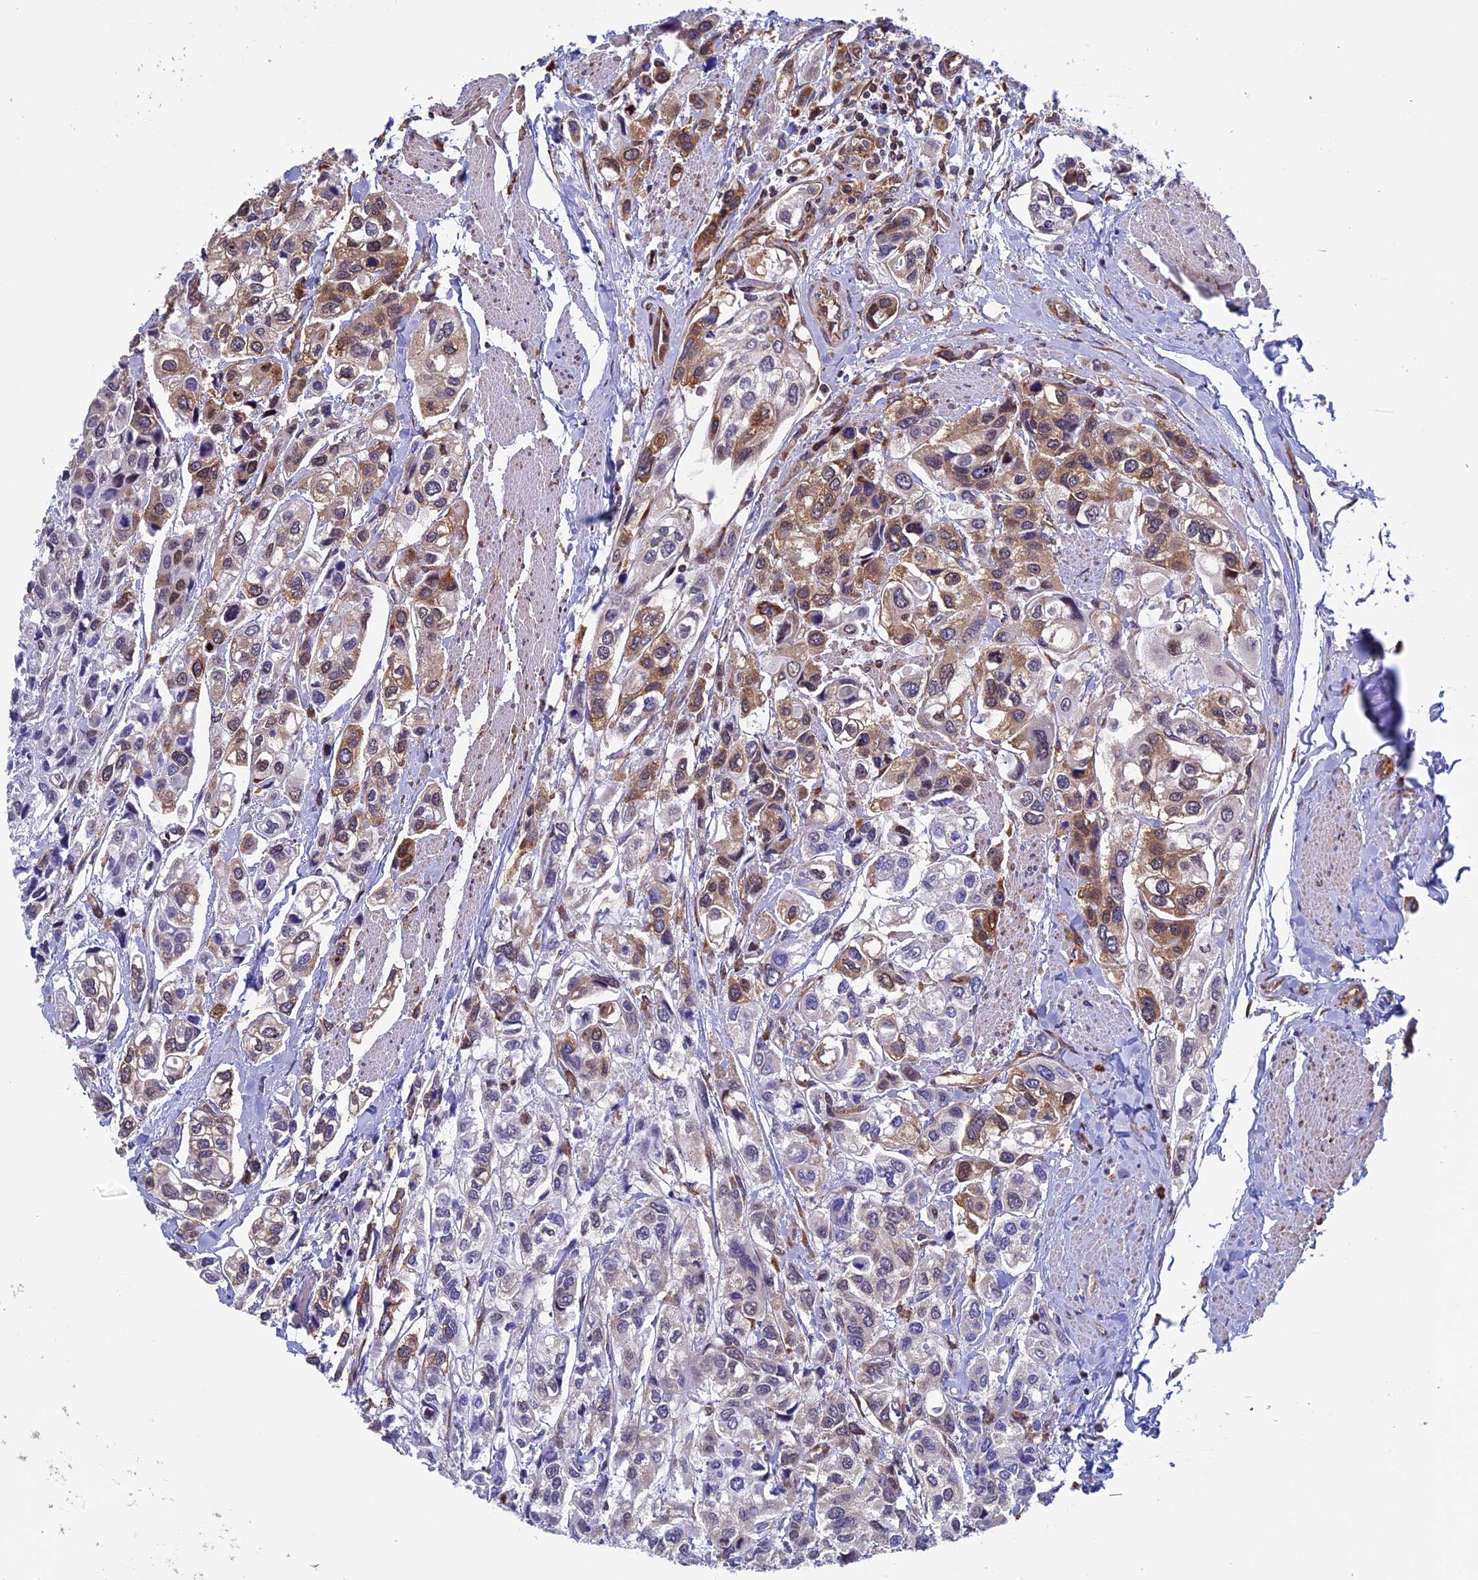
{"staining": {"intensity": "moderate", "quantity": "<25%", "location": "cytoplasmic/membranous"}, "tissue": "urothelial cancer", "cell_type": "Tumor cells", "image_type": "cancer", "snomed": [{"axis": "morphology", "description": "Urothelial carcinoma, High grade"}, {"axis": "topography", "description": "Urinary bladder"}], "caption": "The photomicrograph exhibits staining of urothelial cancer, revealing moderate cytoplasmic/membranous protein staining (brown color) within tumor cells.", "gene": "SLC9A5", "patient": {"sex": "male", "age": 67}}